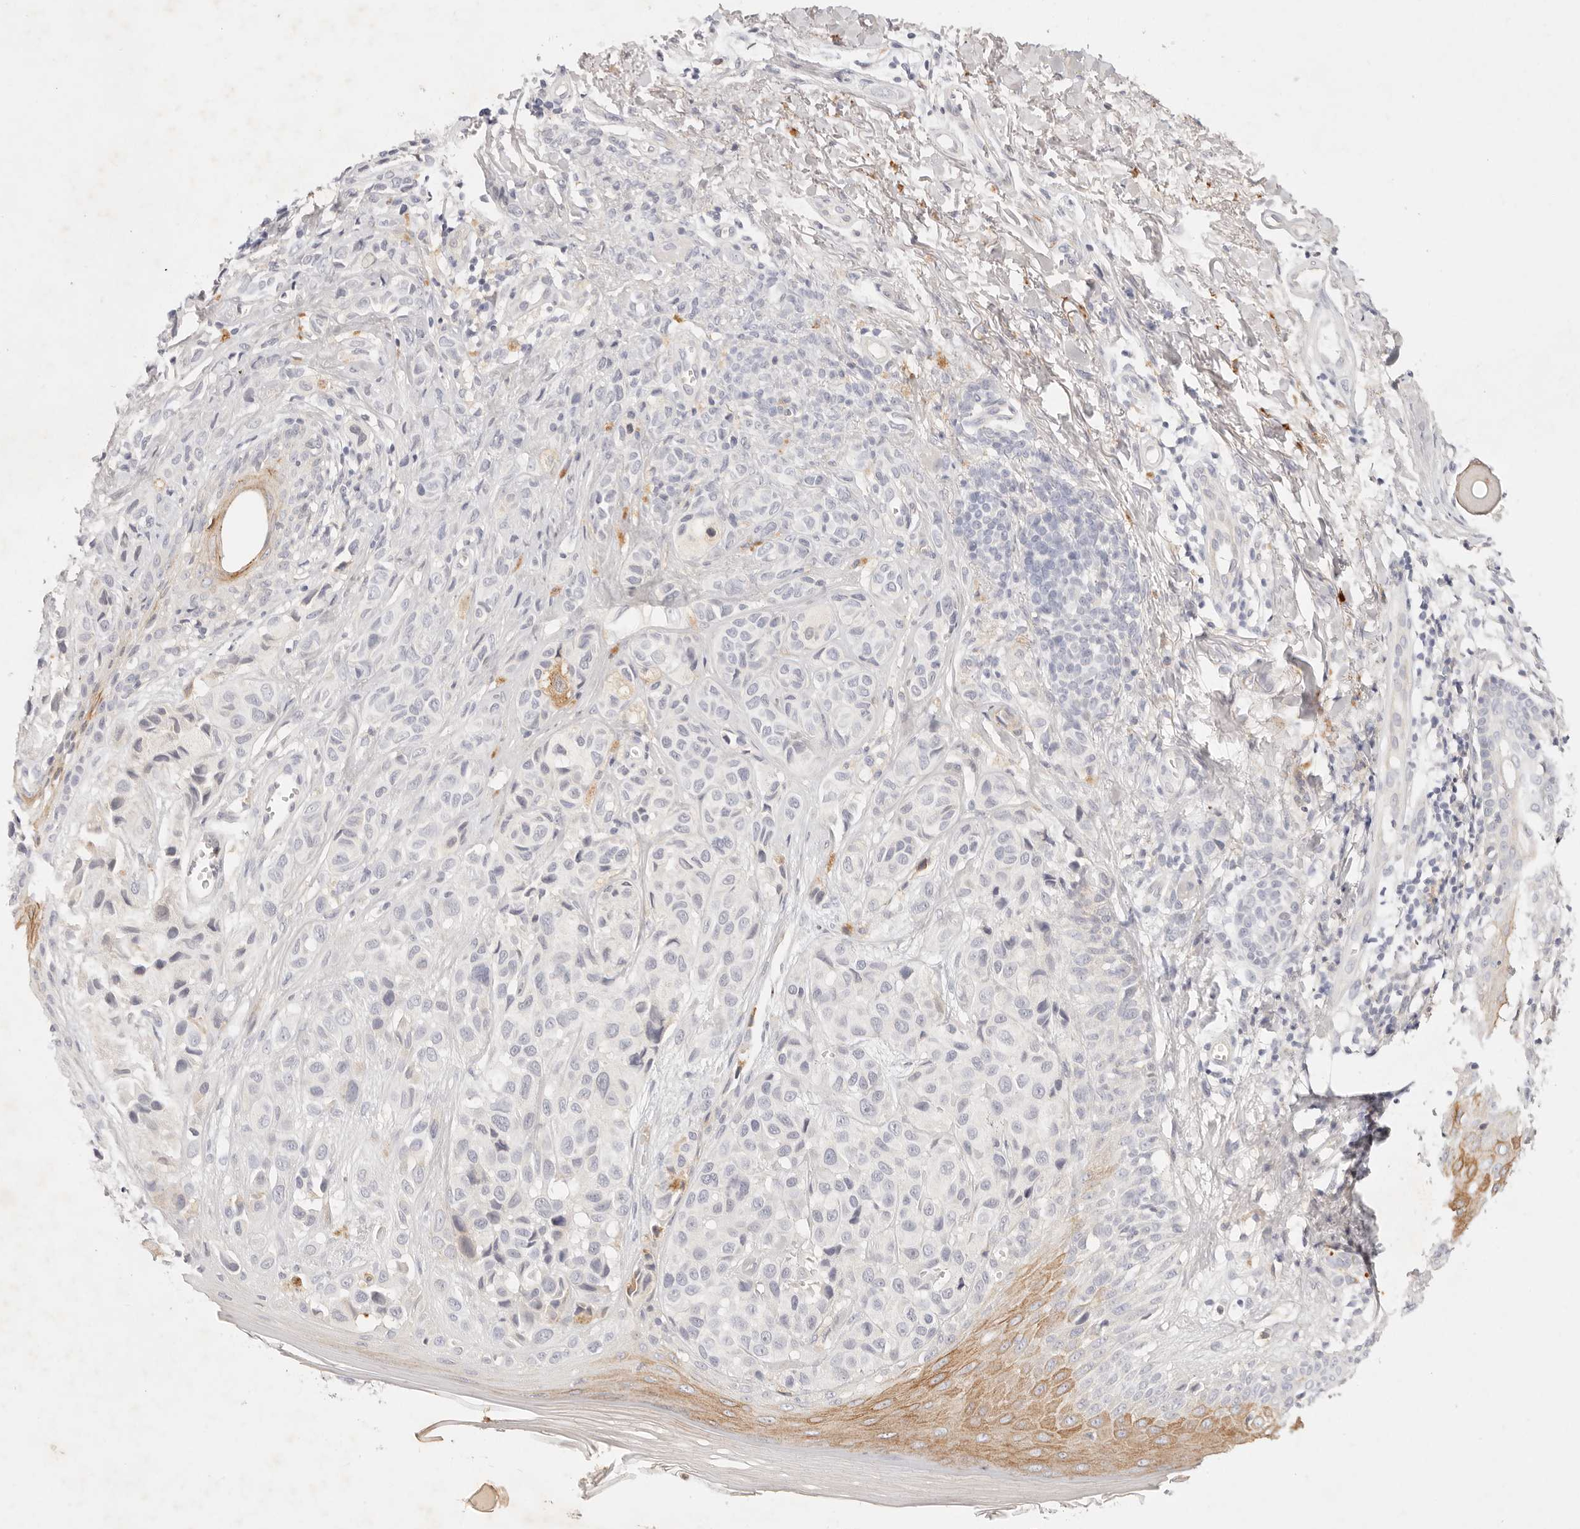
{"staining": {"intensity": "negative", "quantity": "none", "location": "none"}, "tissue": "melanoma", "cell_type": "Tumor cells", "image_type": "cancer", "snomed": [{"axis": "morphology", "description": "Malignant melanoma, NOS"}, {"axis": "topography", "description": "Skin"}], "caption": "IHC micrograph of neoplastic tissue: melanoma stained with DAB displays no significant protein staining in tumor cells.", "gene": "GPR84", "patient": {"sex": "female", "age": 58}}